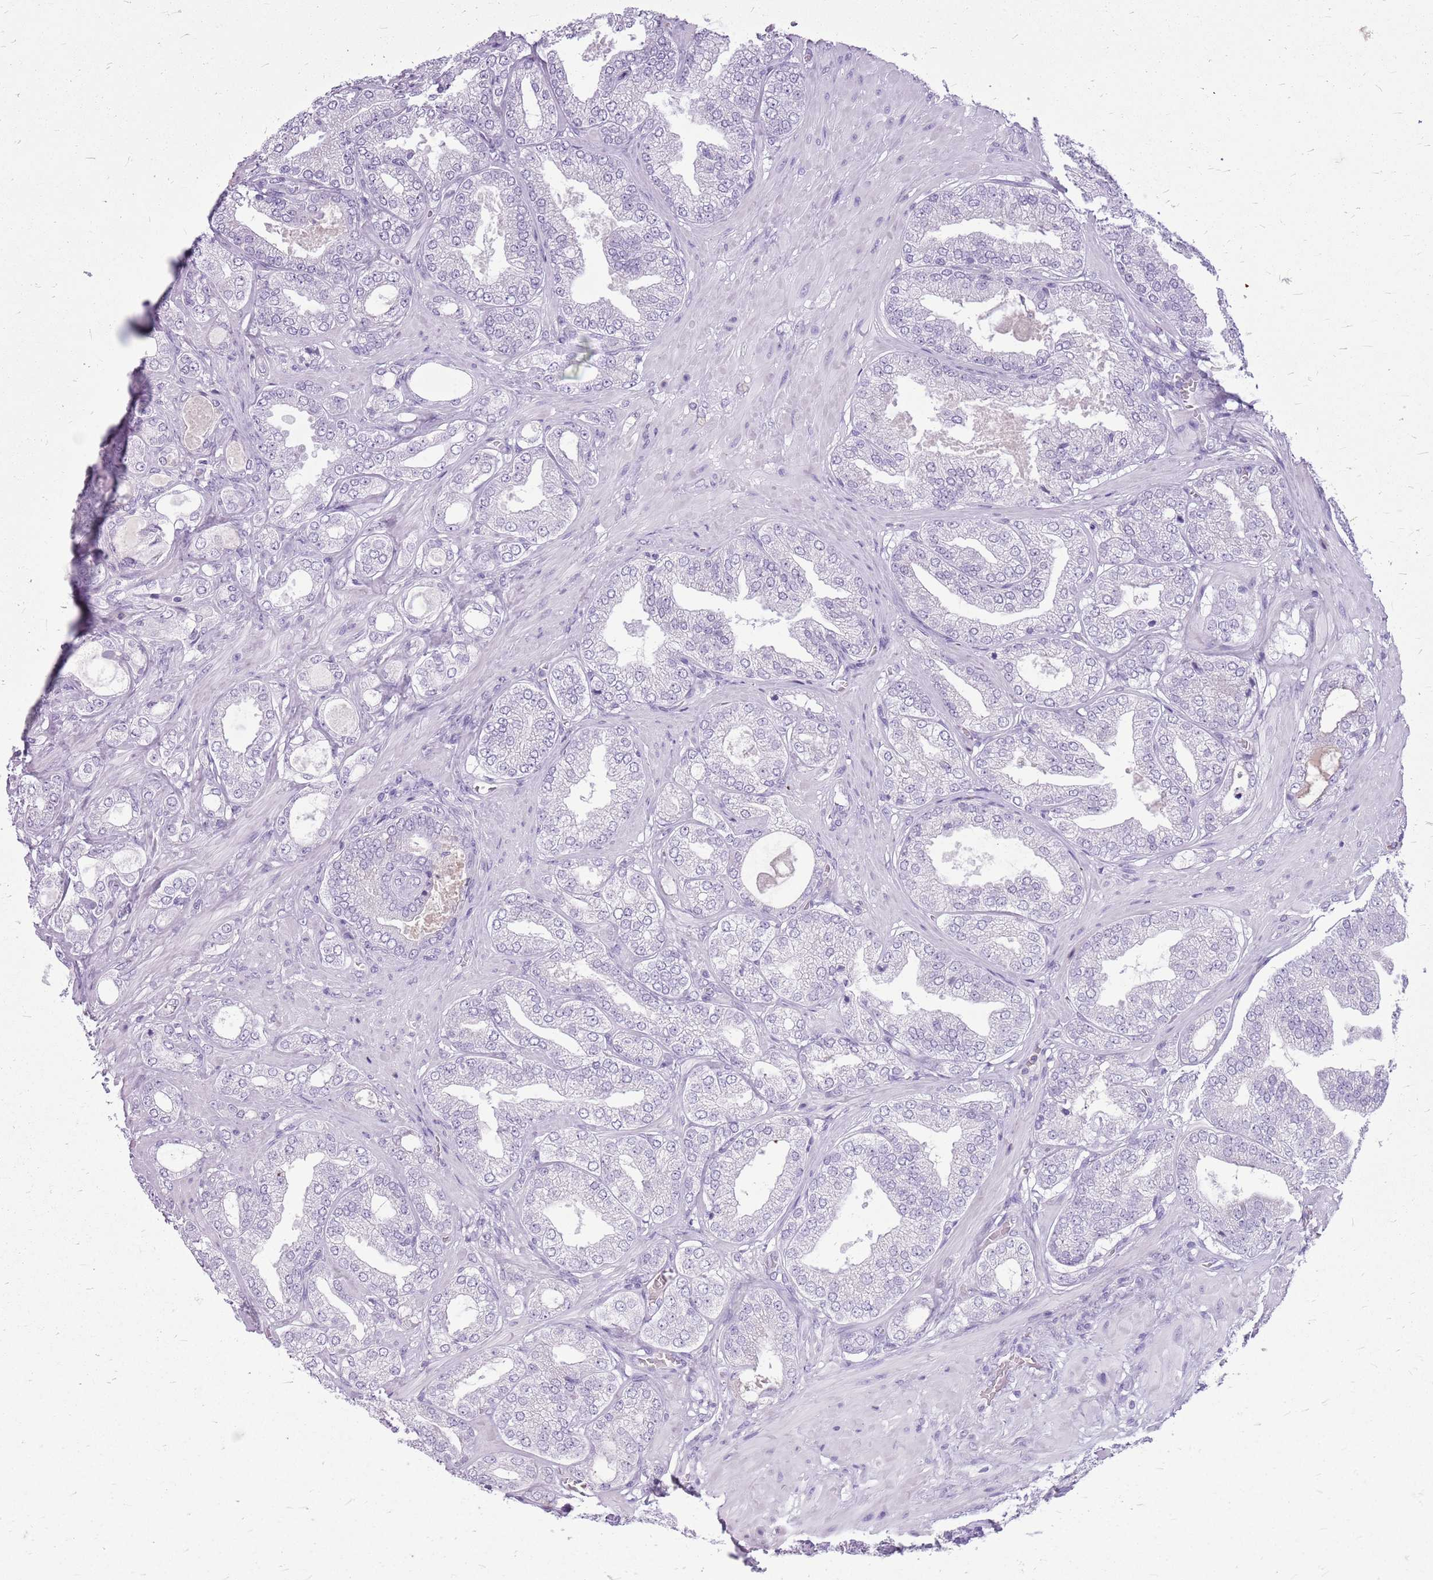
{"staining": {"intensity": "negative", "quantity": "none", "location": "none"}, "tissue": "prostate cancer", "cell_type": "Tumor cells", "image_type": "cancer", "snomed": [{"axis": "morphology", "description": "Adenocarcinoma, Low grade"}, {"axis": "topography", "description": "Prostate"}], "caption": "Prostate cancer (adenocarcinoma (low-grade)) stained for a protein using immunohistochemistry reveals no expression tumor cells.", "gene": "ZNF425", "patient": {"sex": "male", "age": 63}}